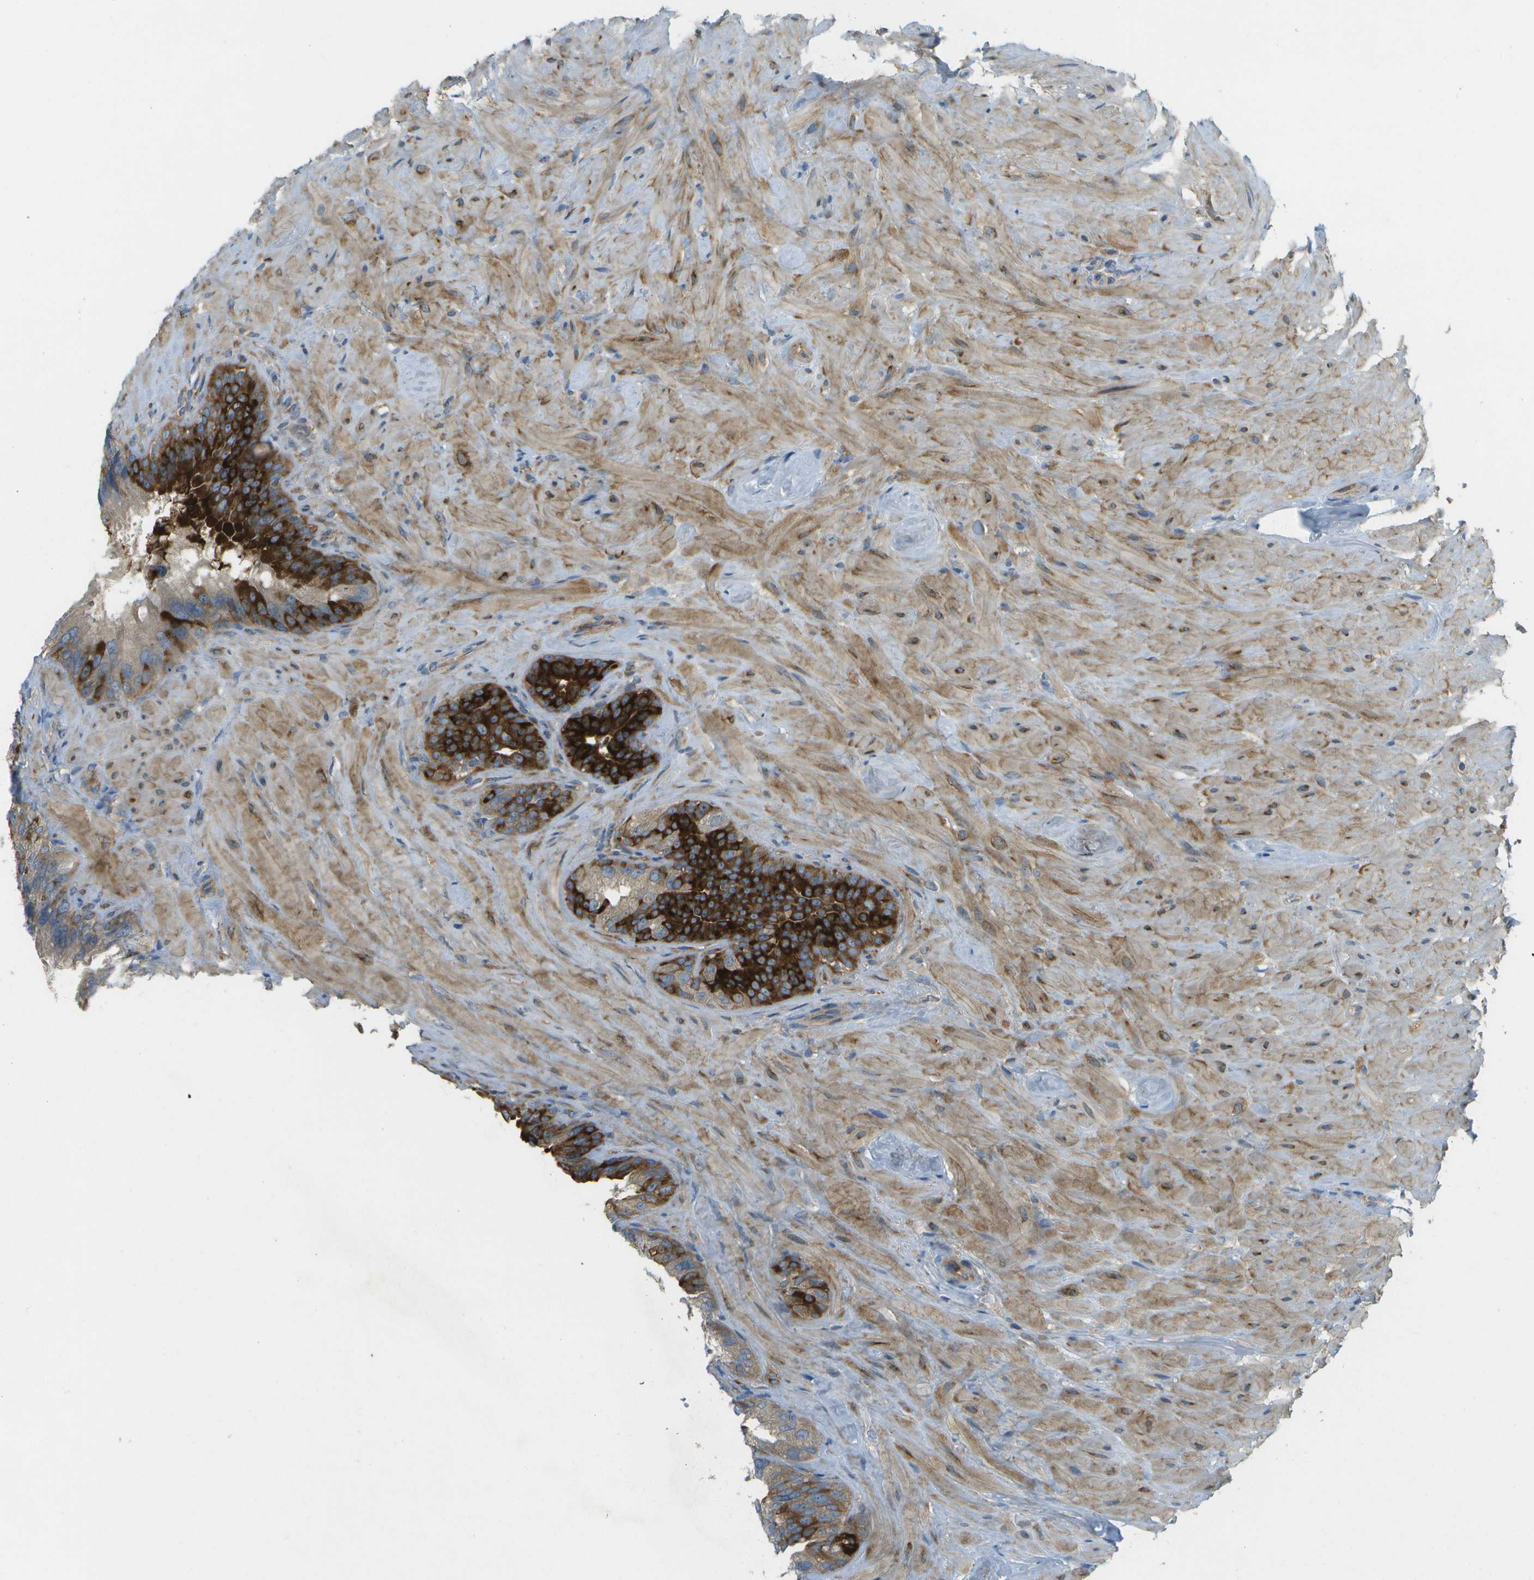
{"staining": {"intensity": "strong", "quantity": "25%-75%", "location": "cytoplasmic/membranous"}, "tissue": "seminal vesicle", "cell_type": "Glandular cells", "image_type": "normal", "snomed": [{"axis": "morphology", "description": "Normal tissue, NOS"}, {"axis": "topography", "description": "Seminal veicle"}], "caption": "Unremarkable seminal vesicle was stained to show a protein in brown. There is high levels of strong cytoplasmic/membranous positivity in approximately 25%-75% of glandular cells. The protein is stained brown, and the nuclei are stained in blue (DAB IHC with brightfield microscopy, high magnification).", "gene": "WNK2", "patient": {"sex": "male", "age": 68}}